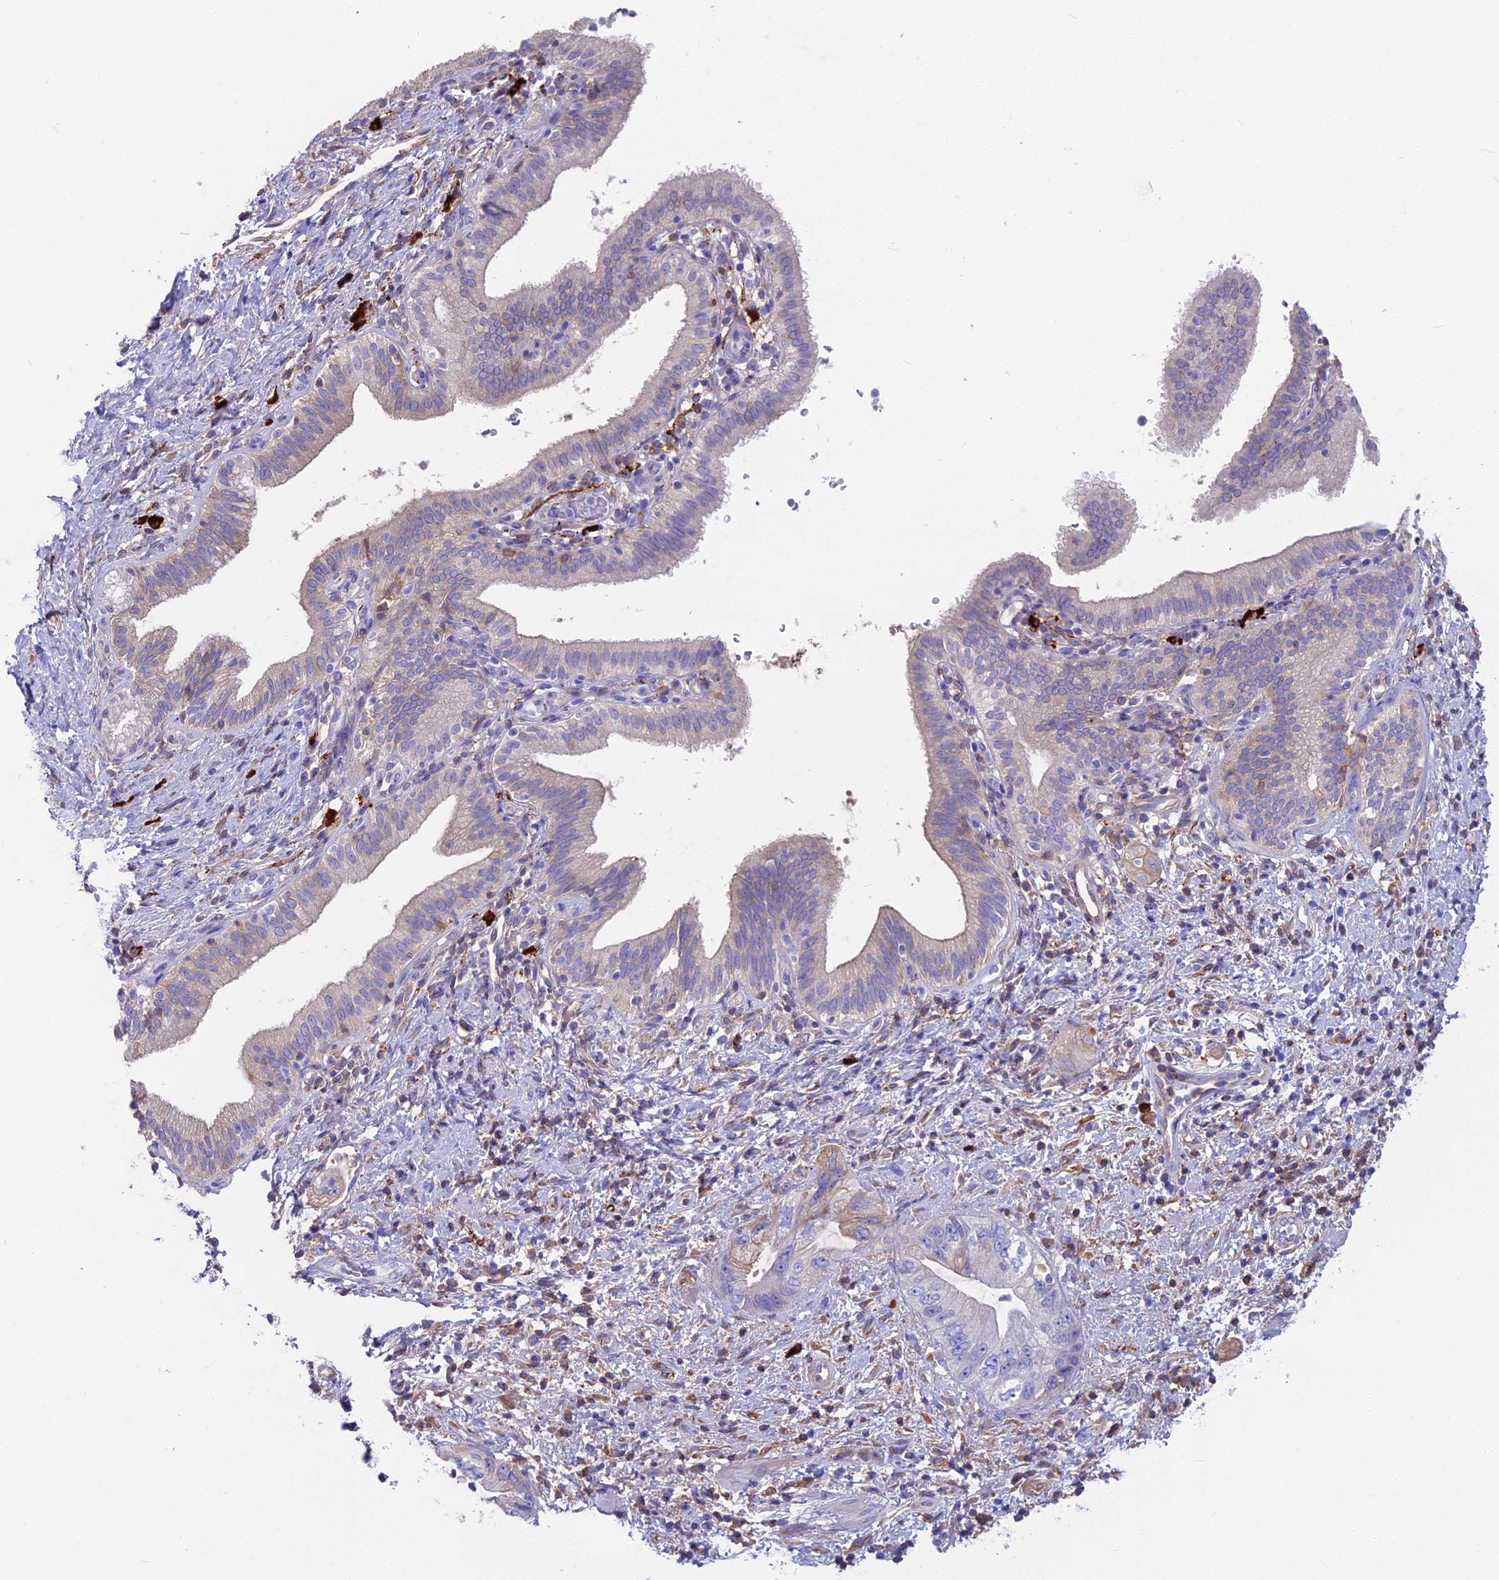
{"staining": {"intensity": "moderate", "quantity": "<25%", "location": "cytoplasmic/membranous"}, "tissue": "pancreatic cancer", "cell_type": "Tumor cells", "image_type": "cancer", "snomed": [{"axis": "morphology", "description": "Adenocarcinoma, NOS"}, {"axis": "topography", "description": "Pancreas"}], "caption": "A high-resolution micrograph shows immunohistochemistry staining of pancreatic cancer (adenocarcinoma), which reveals moderate cytoplasmic/membranous positivity in approximately <25% of tumor cells.", "gene": "SNAP91", "patient": {"sex": "female", "age": 73}}